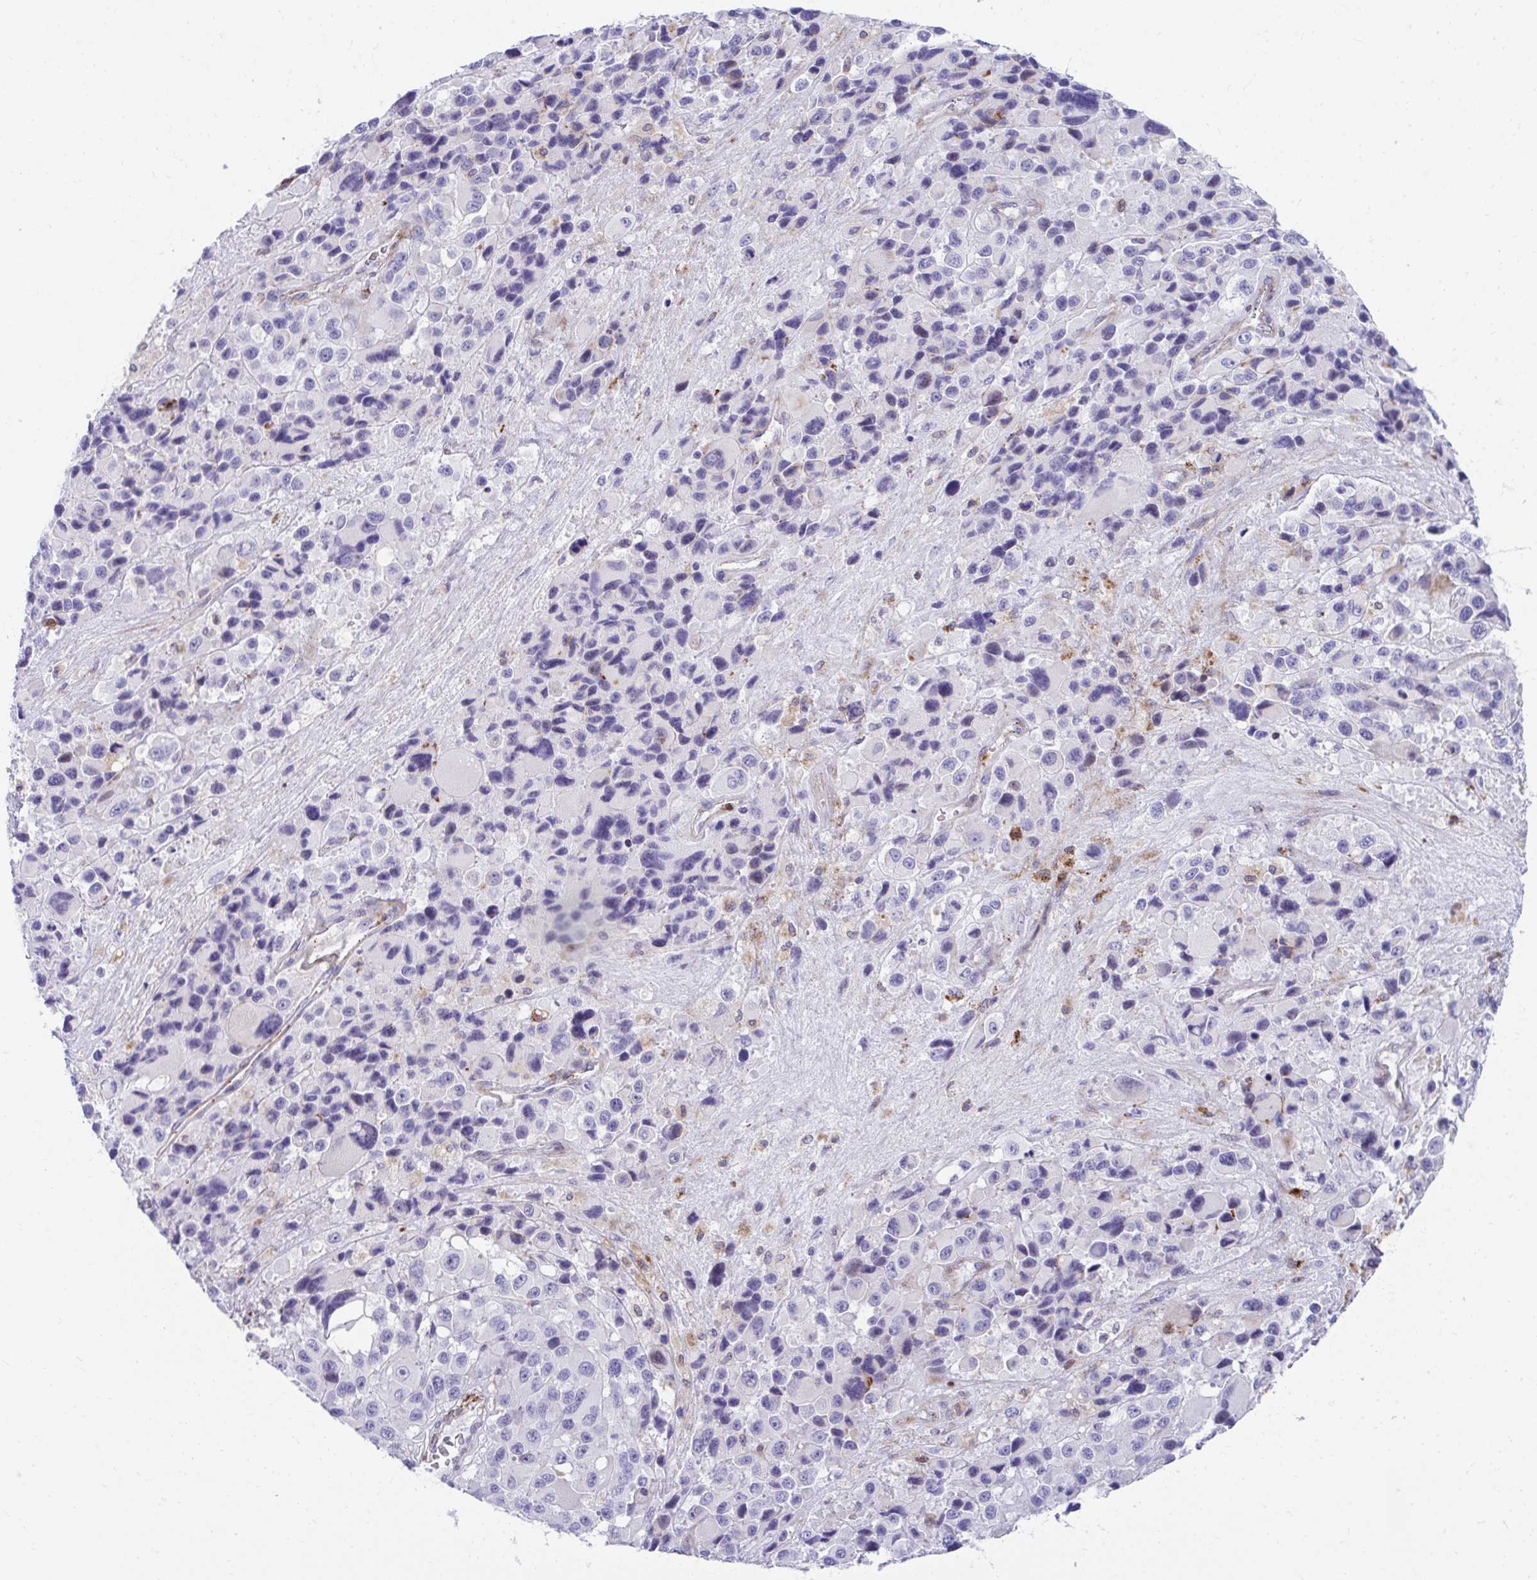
{"staining": {"intensity": "negative", "quantity": "none", "location": "none"}, "tissue": "melanoma", "cell_type": "Tumor cells", "image_type": "cancer", "snomed": [{"axis": "morphology", "description": "Malignant melanoma, Metastatic site"}, {"axis": "topography", "description": "Lymph node"}], "caption": "A photomicrograph of malignant melanoma (metastatic site) stained for a protein displays no brown staining in tumor cells.", "gene": "CSTB", "patient": {"sex": "female", "age": 65}}